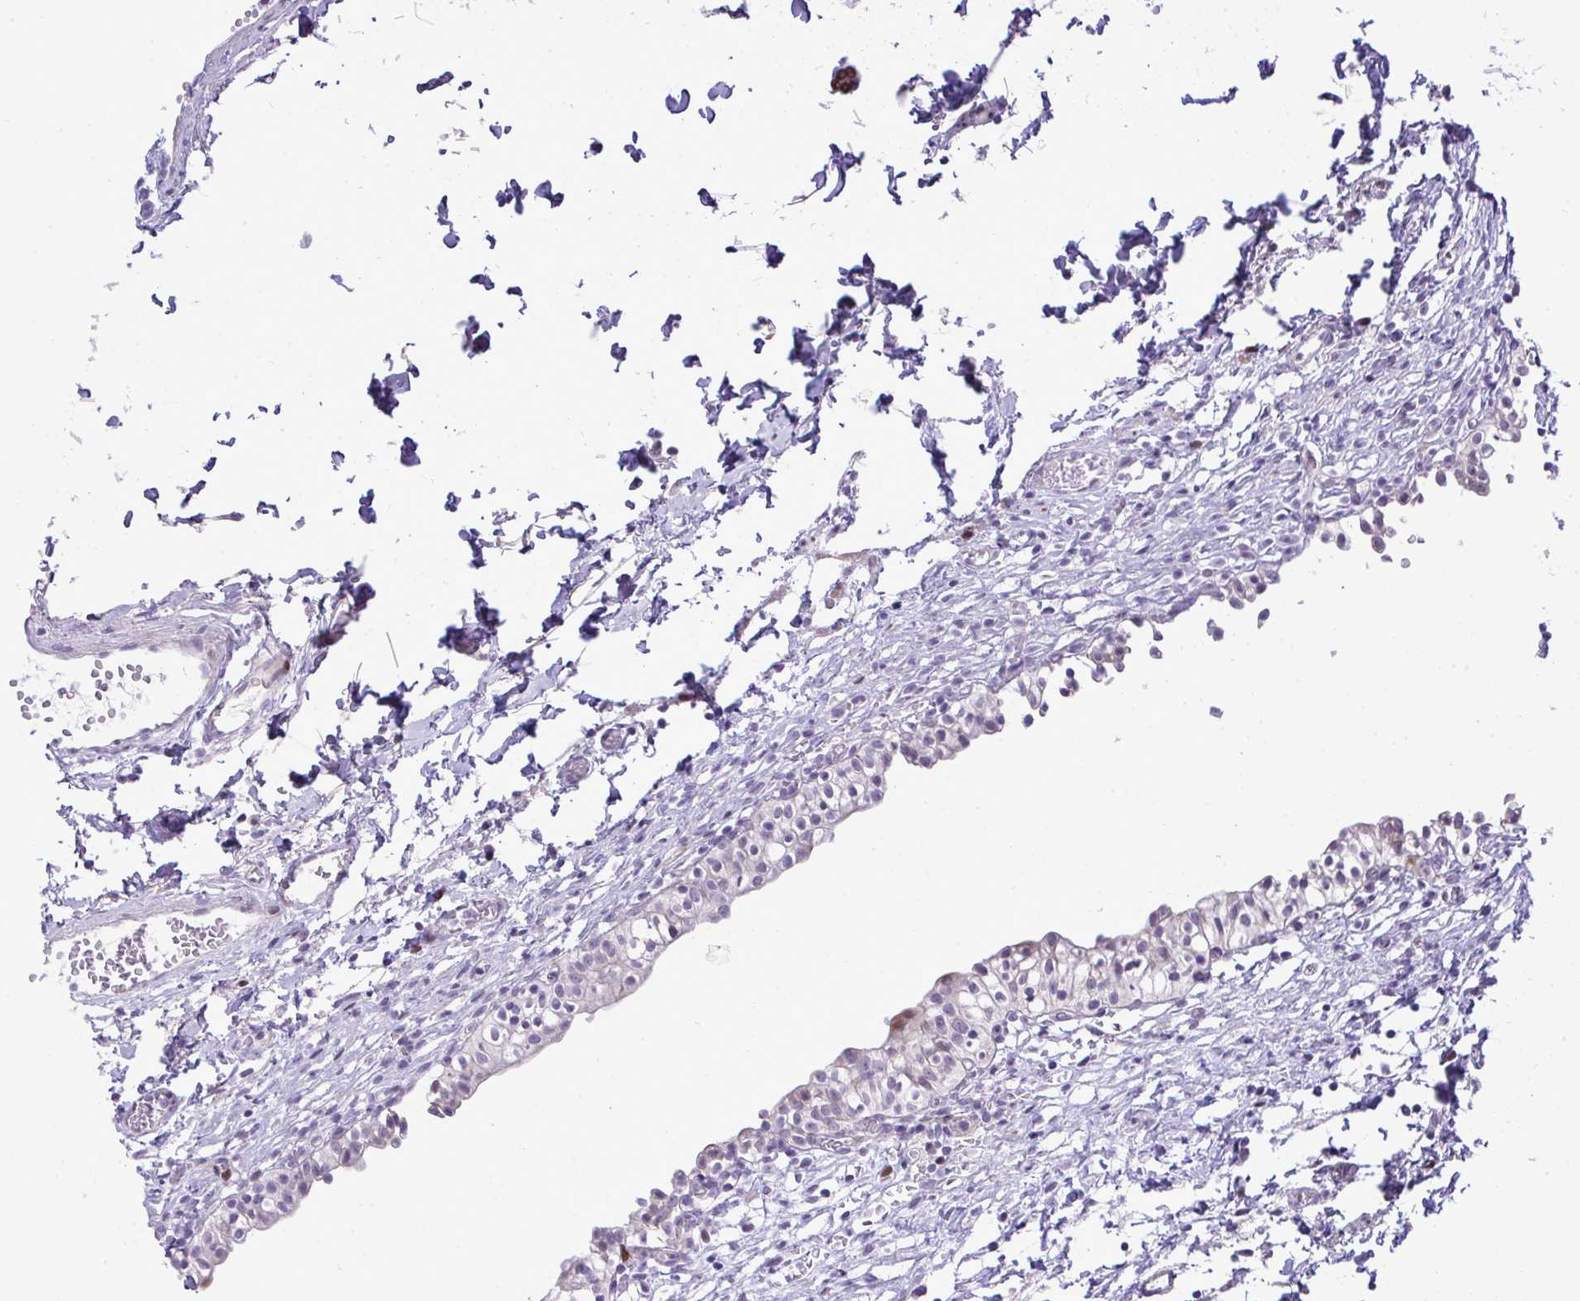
{"staining": {"intensity": "strong", "quantity": "<25%", "location": "cytoplasmic/membranous,nuclear"}, "tissue": "urinary bladder", "cell_type": "Urothelial cells", "image_type": "normal", "snomed": [{"axis": "morphology", "description": "Normal tissue, NOS"}, {"axis": "topography", "description": "Urinary bladder"}, {"axis": "topography", "description": "Peripheral nerve tissue"}], "caption": "Immunohistochemical staining of unremarkable urinary bladder exhibits medium levels of strong cytoplasmic/membranous,nuclear positivity in about <25% of urothelial cells.", "gene": "CASTOR2", "patient": {"sex": "male", "age": 55}}